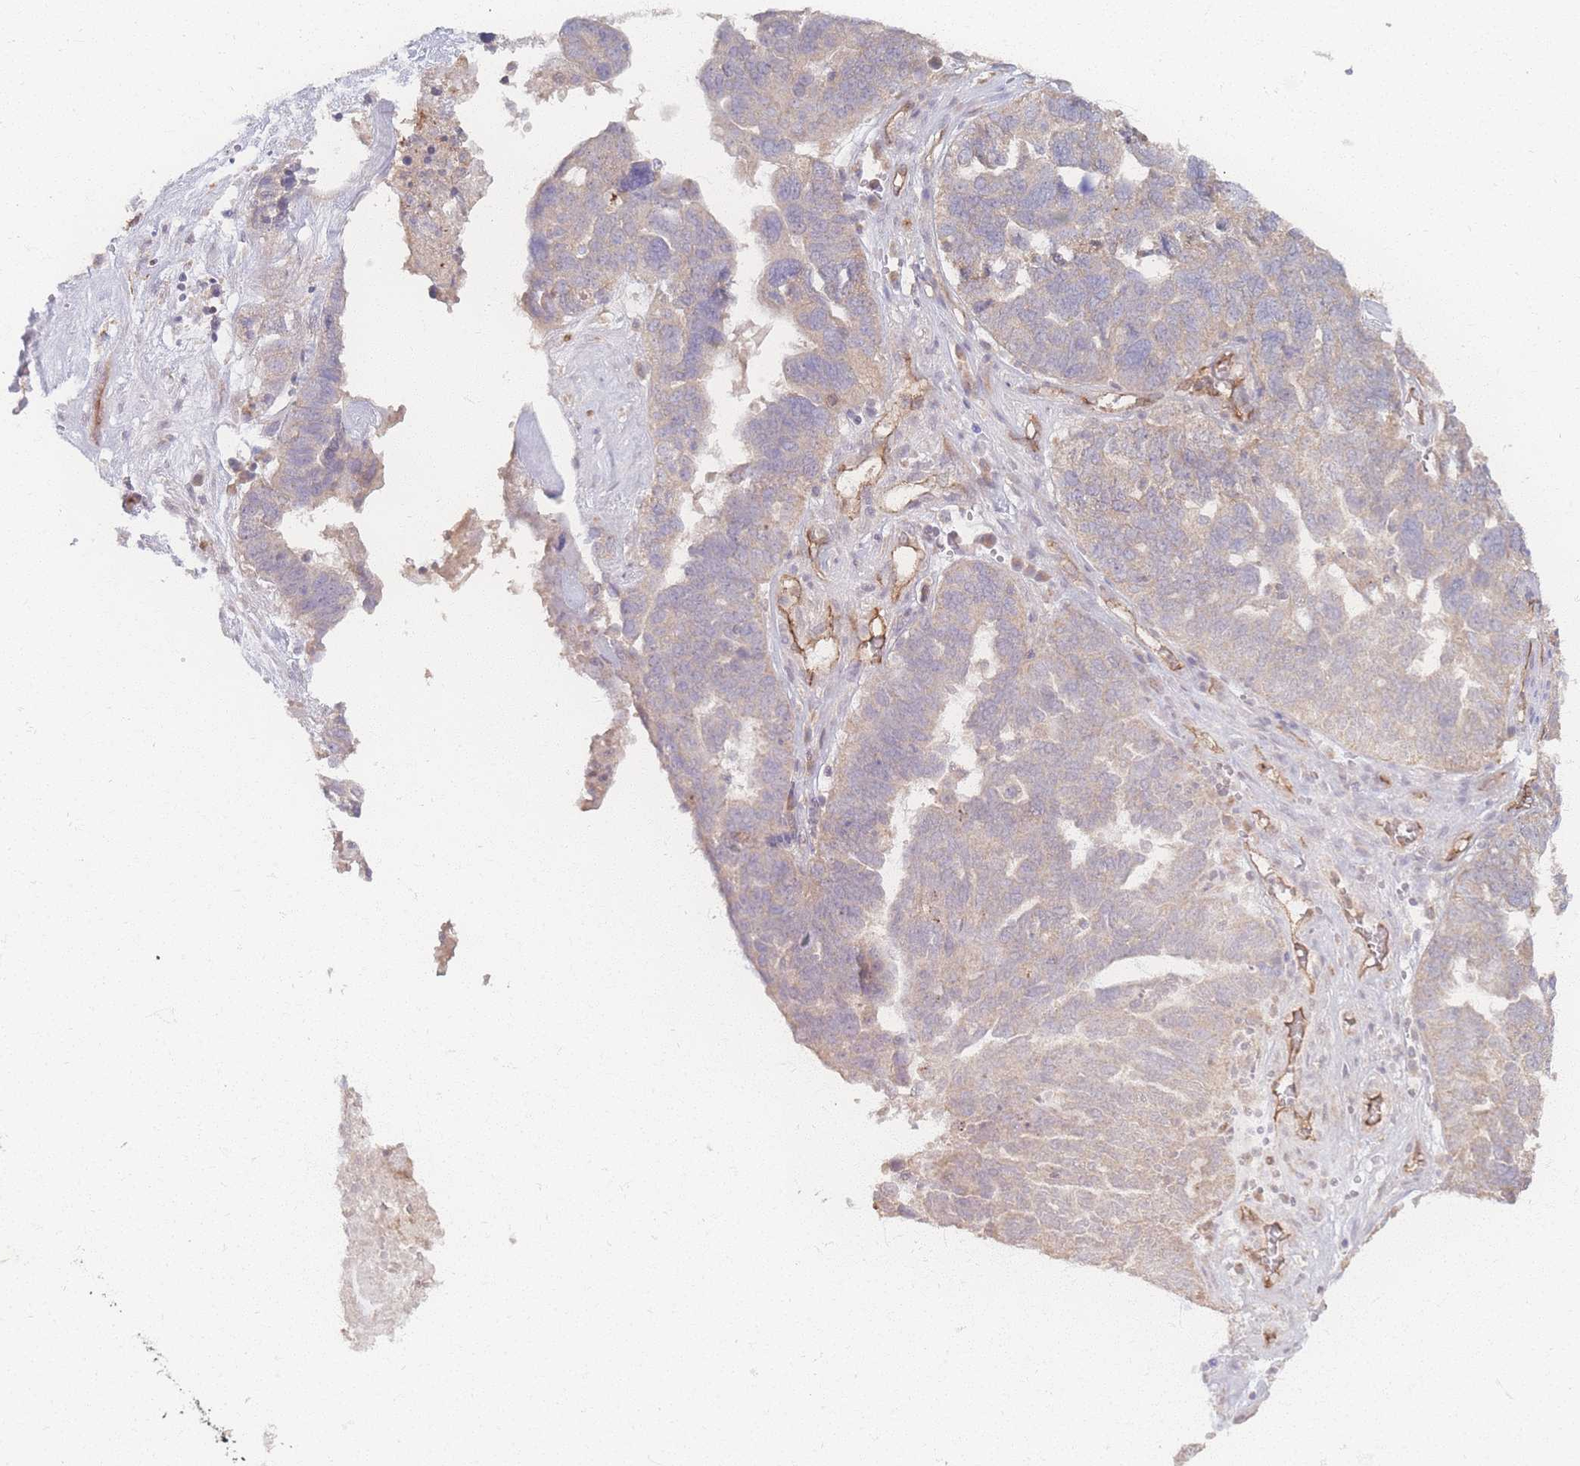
{"staining": {"intensity": "weak", "quantity": "<25%", "location": "cytoplasmic/membranous"}, "tissue": "ovarian cancer", "cell_type": "Tumor cells", "image_type": "cancer", "snomed": [{"axis": "morphology", "description": "Cystadenocarcinoma, serous, NOS"}, {"axis": "topography", "description": "Ovary"}], "caption": "A high-resolution histopathology image shows IHC staining of ovarian serous cystadenocarcinoma, which demonstrates no significant expression in tumor cells. (DAB immunohistochemistry, high magnification).", "gene": "INSR", "patient": {"sex": "female", "age": 59}}